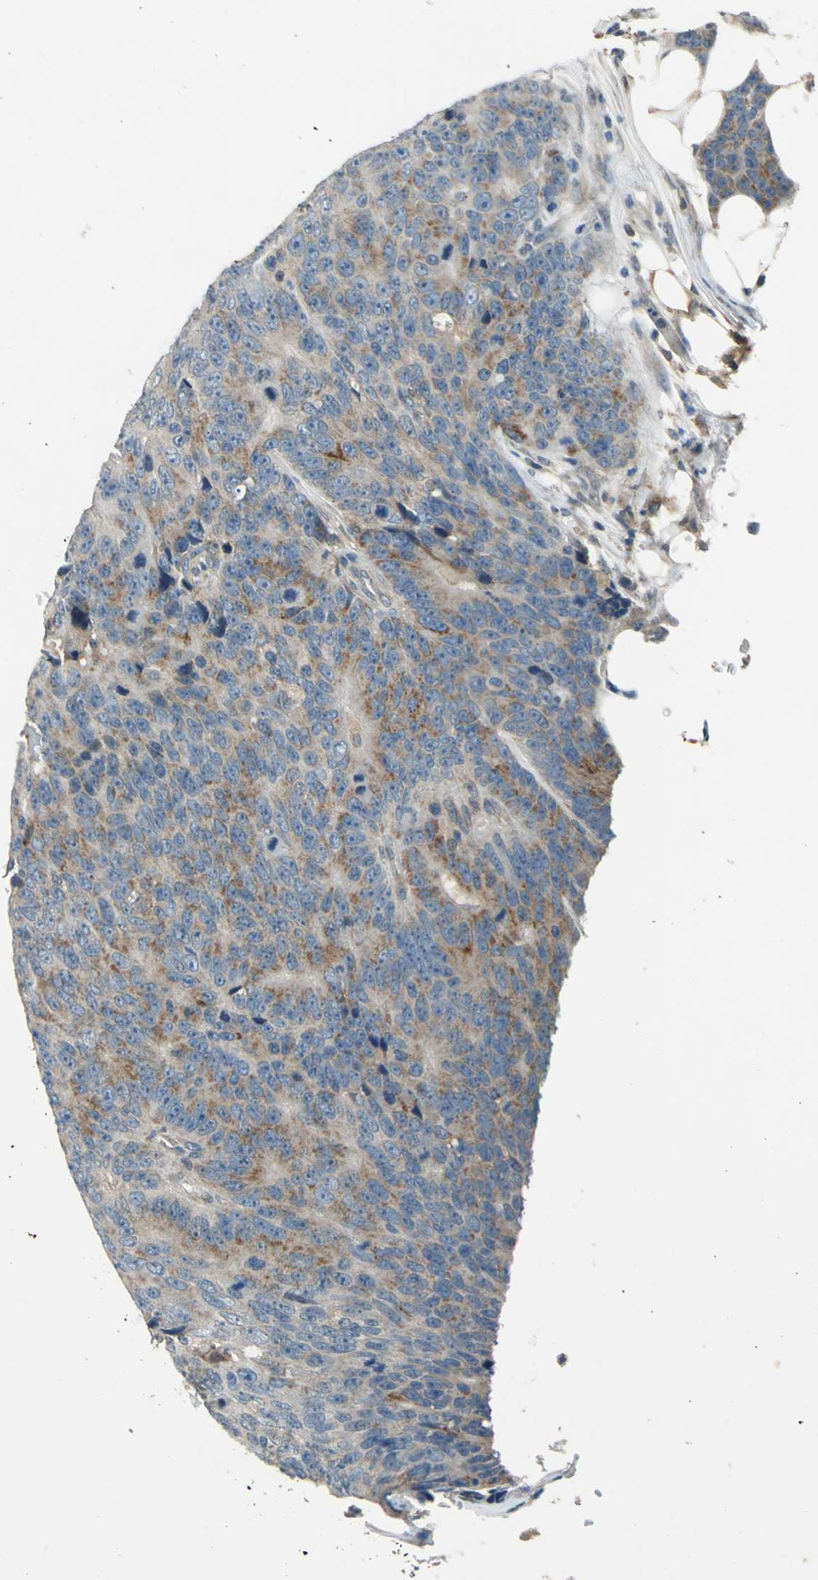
{"staining": {"intensity": "moderate", "quantity": ">75%", "location": "cytoplasmic/membranous"}, "tissue": "colorectal cancer", "cell_type": "Tumor cells", "image_type": "cancer", "snomed": [{"axis": "morphology", "description": "Adenocarcinoma, NOS"}, {"axis": "topography", "description": "Colon"}], "caption": "Immunohistochemistry (DAB) staining of colorectal cancer demonstrates moderate cytoplasmic/membranous protein staining in approximately >75% of tumor cells. The staining was performed using DAB (3,3'-diaminobenzidine), with brown indicating positive protein expression. Nuclei are stained blue with hematoxylin.", "gene": "SLC19A2", "patient": {"sex": "female", "age": 86}}